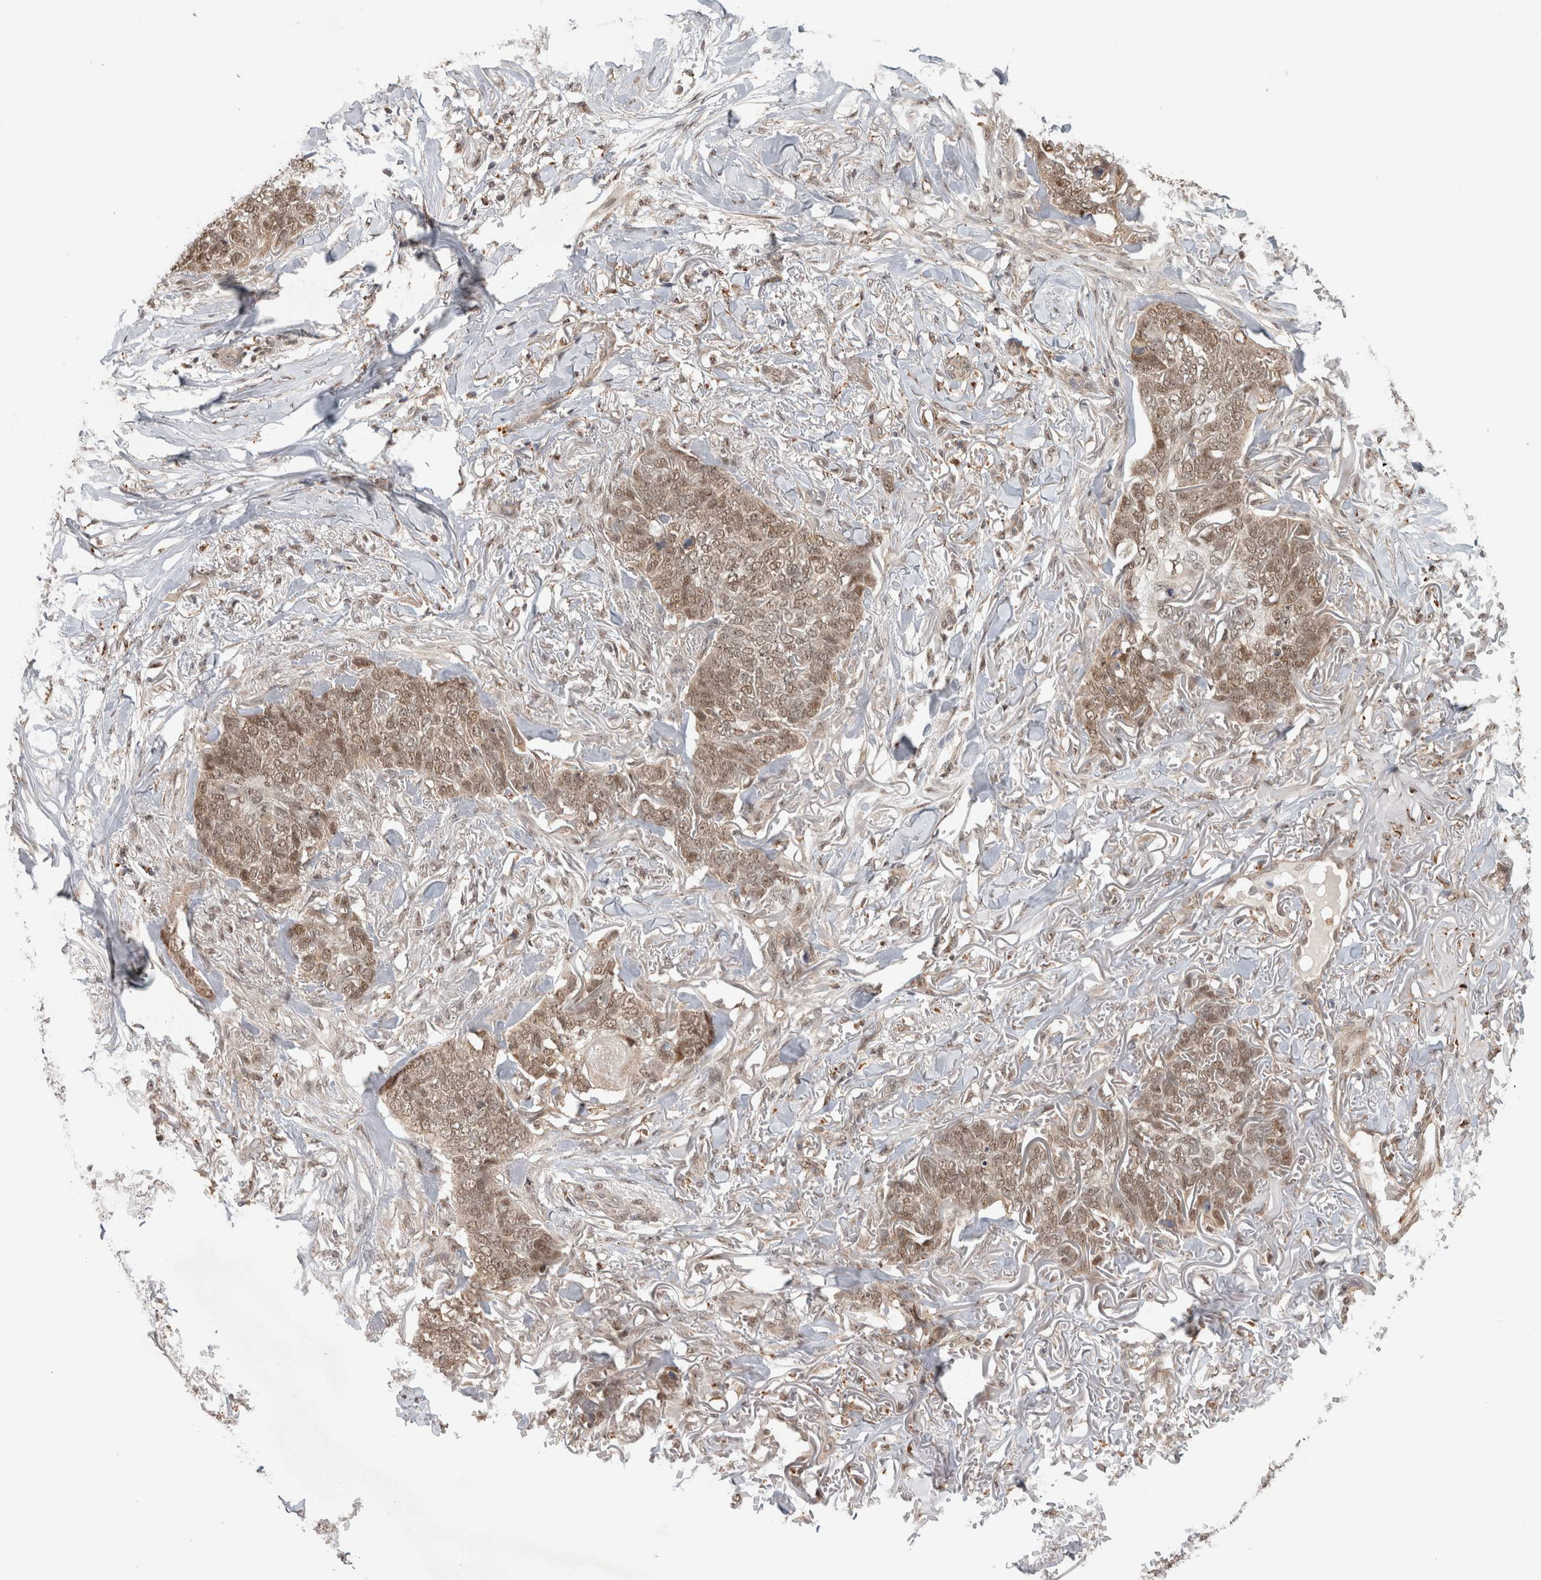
{"staining": {"intensity": "moderate", "quantity": ">75%", "location": "nuclear"}, "tissue": "skin cancer", "cell_type": "Tumor cells", "image_type": "cancer", "snomed": [{"axis": "morphology", "description": "Normal tissue, NOS"}, {"axis": "morphology", "description": "Basal cell carcinoma"}, {"axis": "topography", "description": "Skin"}], "caption": "Immunohistochemistry (IHC) (DAB) staining of skin cancer shows moderate nuclear protein staining in about >75% of tumor cells.", "gene": "NAB2", "patient": {"sex": "male", "age": 77}}